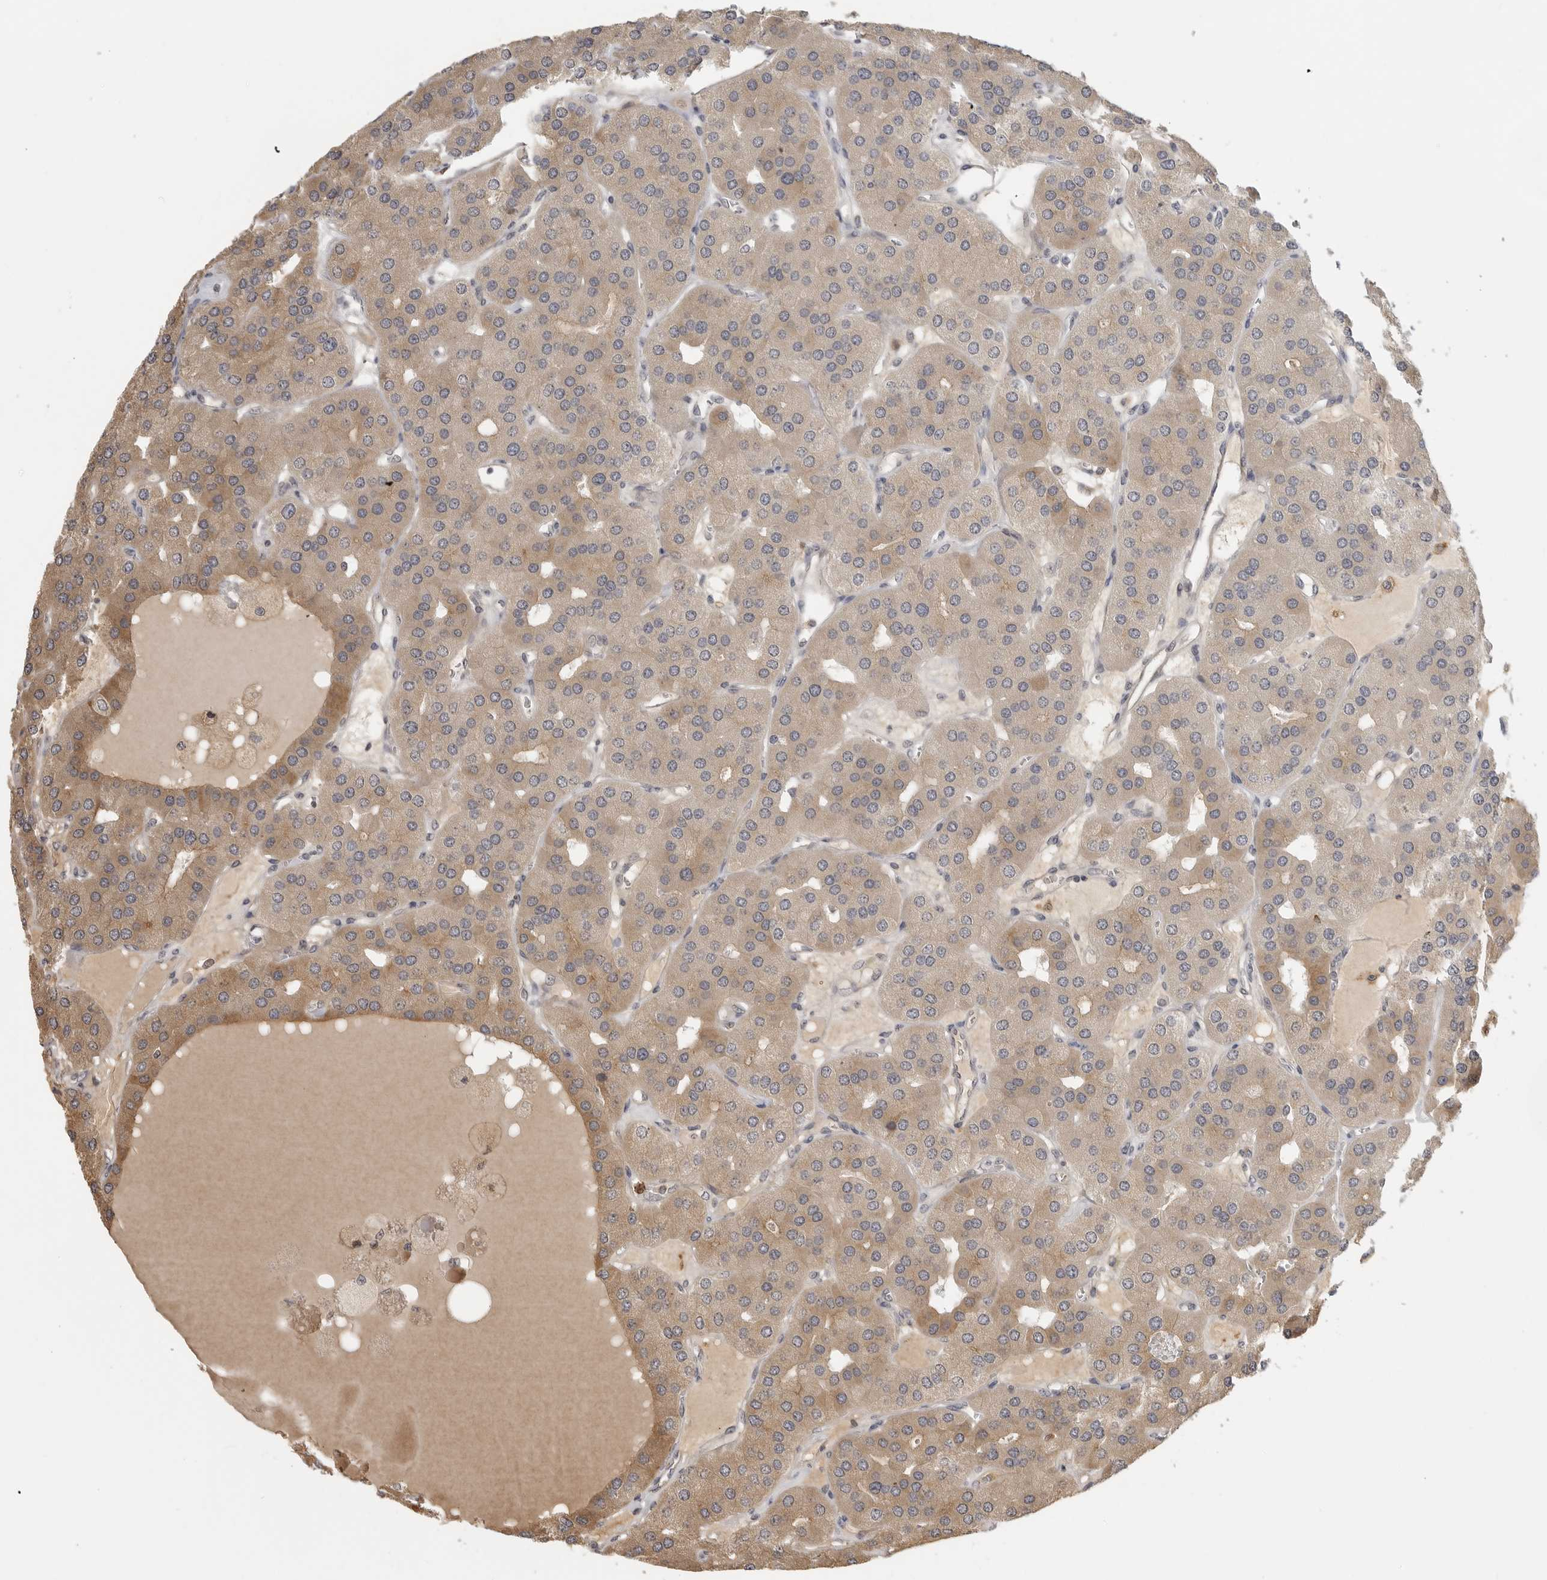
{"staining": {"intensity": "moderate", "quantity": "25%-75%", "location": "cytoplasmic/membranous"}, "tissue": "parathyroid gland", "cell_type": "Glandular cells", "image_type": "normal", "snomed": [{"axis": "morphology", "description": "Normal tissue, NOS"}, {"axis": "morphology", "description": "Adenoma, NOS"}, {"axis": "topography", "description": "Parathyroid gland"}], "caption": "IHC staining of normal parathyroid gland, which exhibits medium levels of moderate cytoplasmic/membranous positivity in about 25%-75% of glandular cells indicating moderate cytoplasmic/membranous protein expression. The staining was performed using DAB (3,3'-diaminobenzidine) (brown) for protein detection and nuclei were counterstained in hematoxylin (blue).", "gene": "IDO1", "patient": {"sex": "female", "age": 86}}